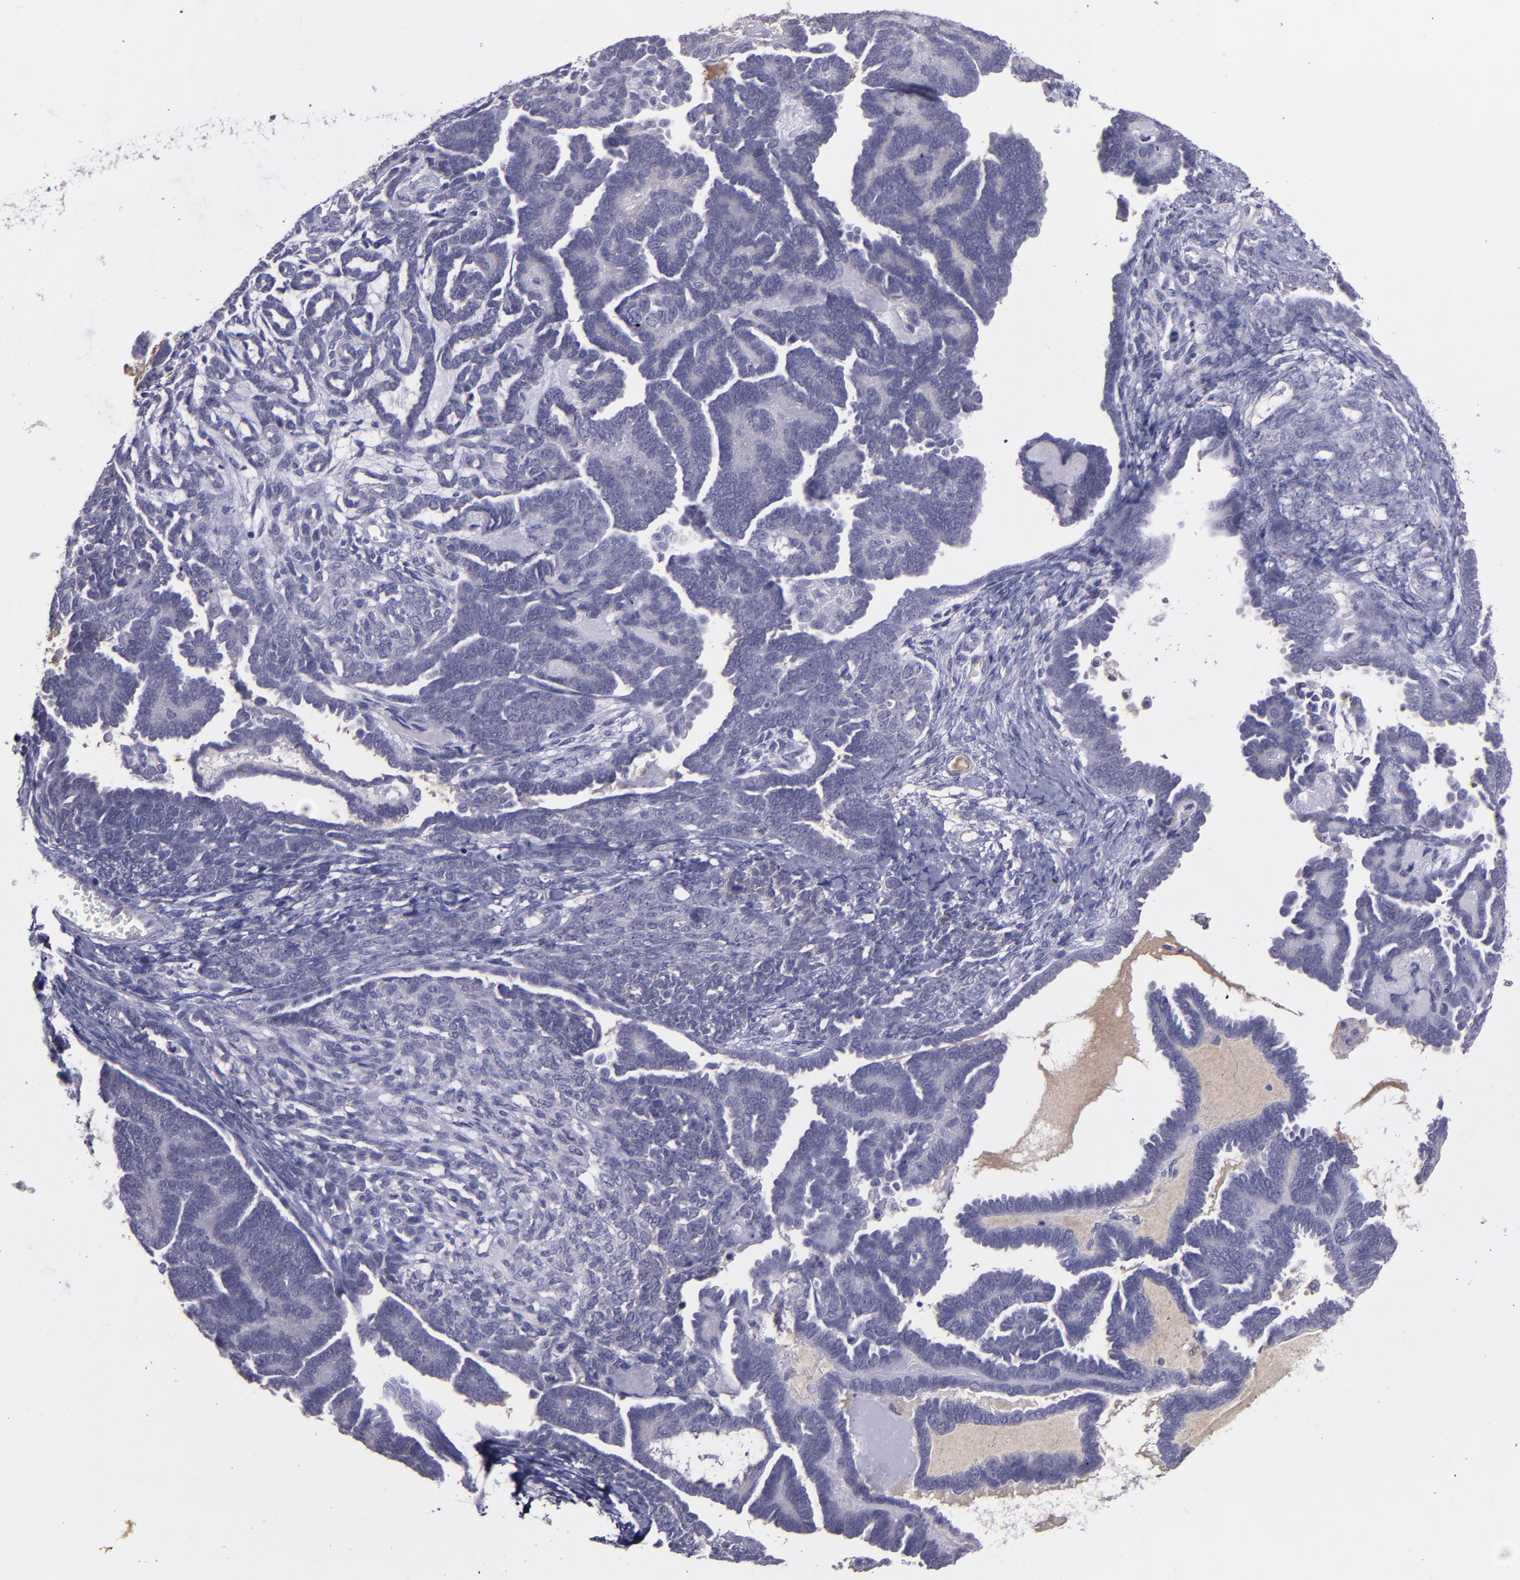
{"staining": {"intensity": "negative", "quantity": "none", "location": "none"}, "tissue": "endometrial cancer", "cell_type": "Tumor cells", "image_type": "cancer", "snomed": [{"axis": "morphology", "description": "Neoplasm, malignant, NOS"}, {"axis": "topography", "description": "Endometrium"}], "caption": "This is a micrograph of immunohistochemistry (IHC) staining of endometrial cancer, which shows no expression in tumor cells.", "gene": "MASP1", "patient": {"sex": "female", "age": 74}}